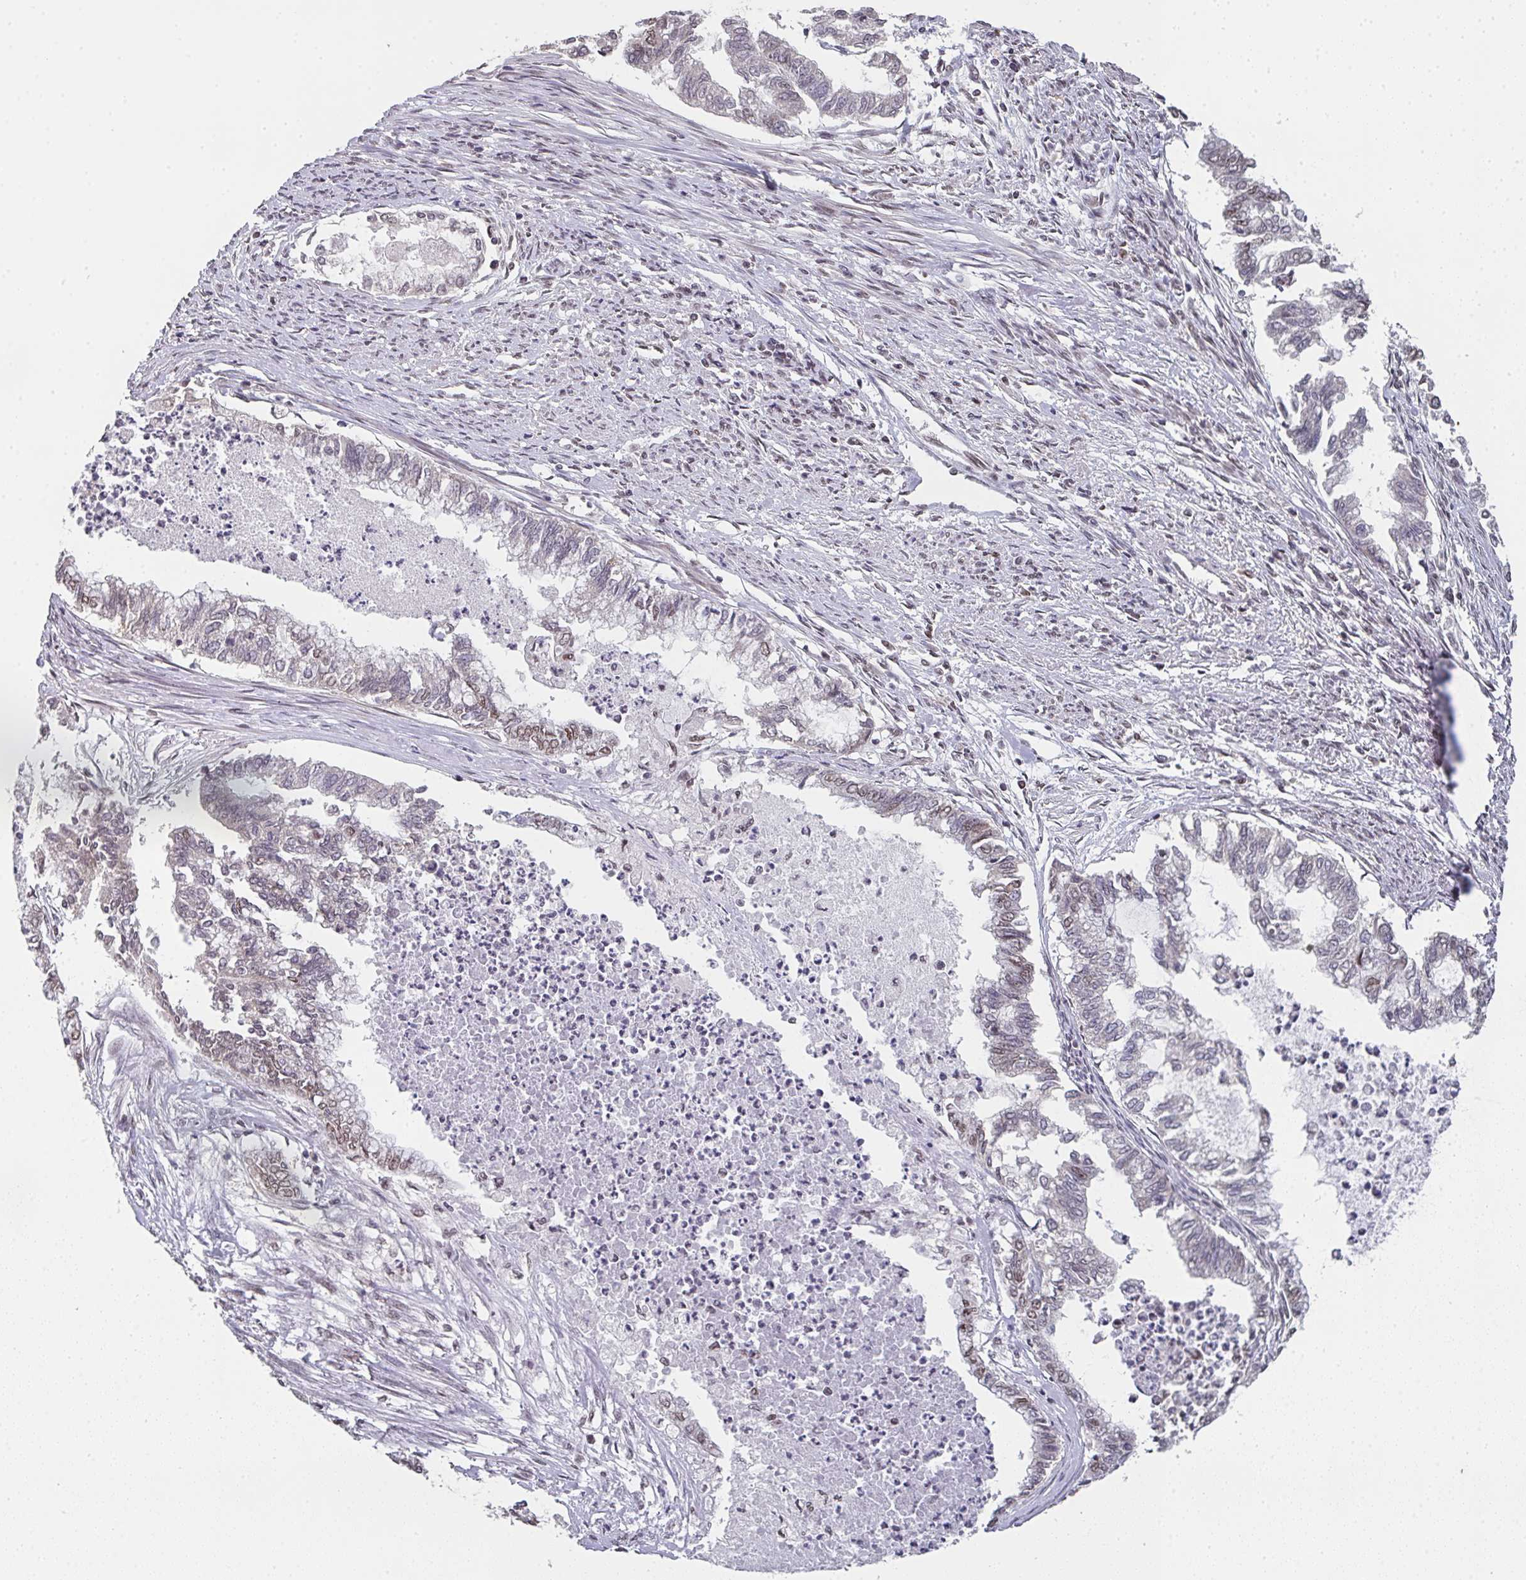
{"staining": {"intensity": "weak", "quantity": "25%-75%", "location": "nuclear"}, "tissue": "endometrial cancer", "cell_type": "Tumor cells", "image_type": "cancer", "snomed": [{"axis": "morphology", "description": "Adenocarcinoma, NOS"}, {"axis": "topography", "description": "Endometrium"}], "caption": "The image exhibits staining of adenocarcinoma (endometrial), revealing weak nuclear protein expression (brown color) within tumor cells.", "gene": "DKC1", "patient": {"sex": "female", "age": 79}}